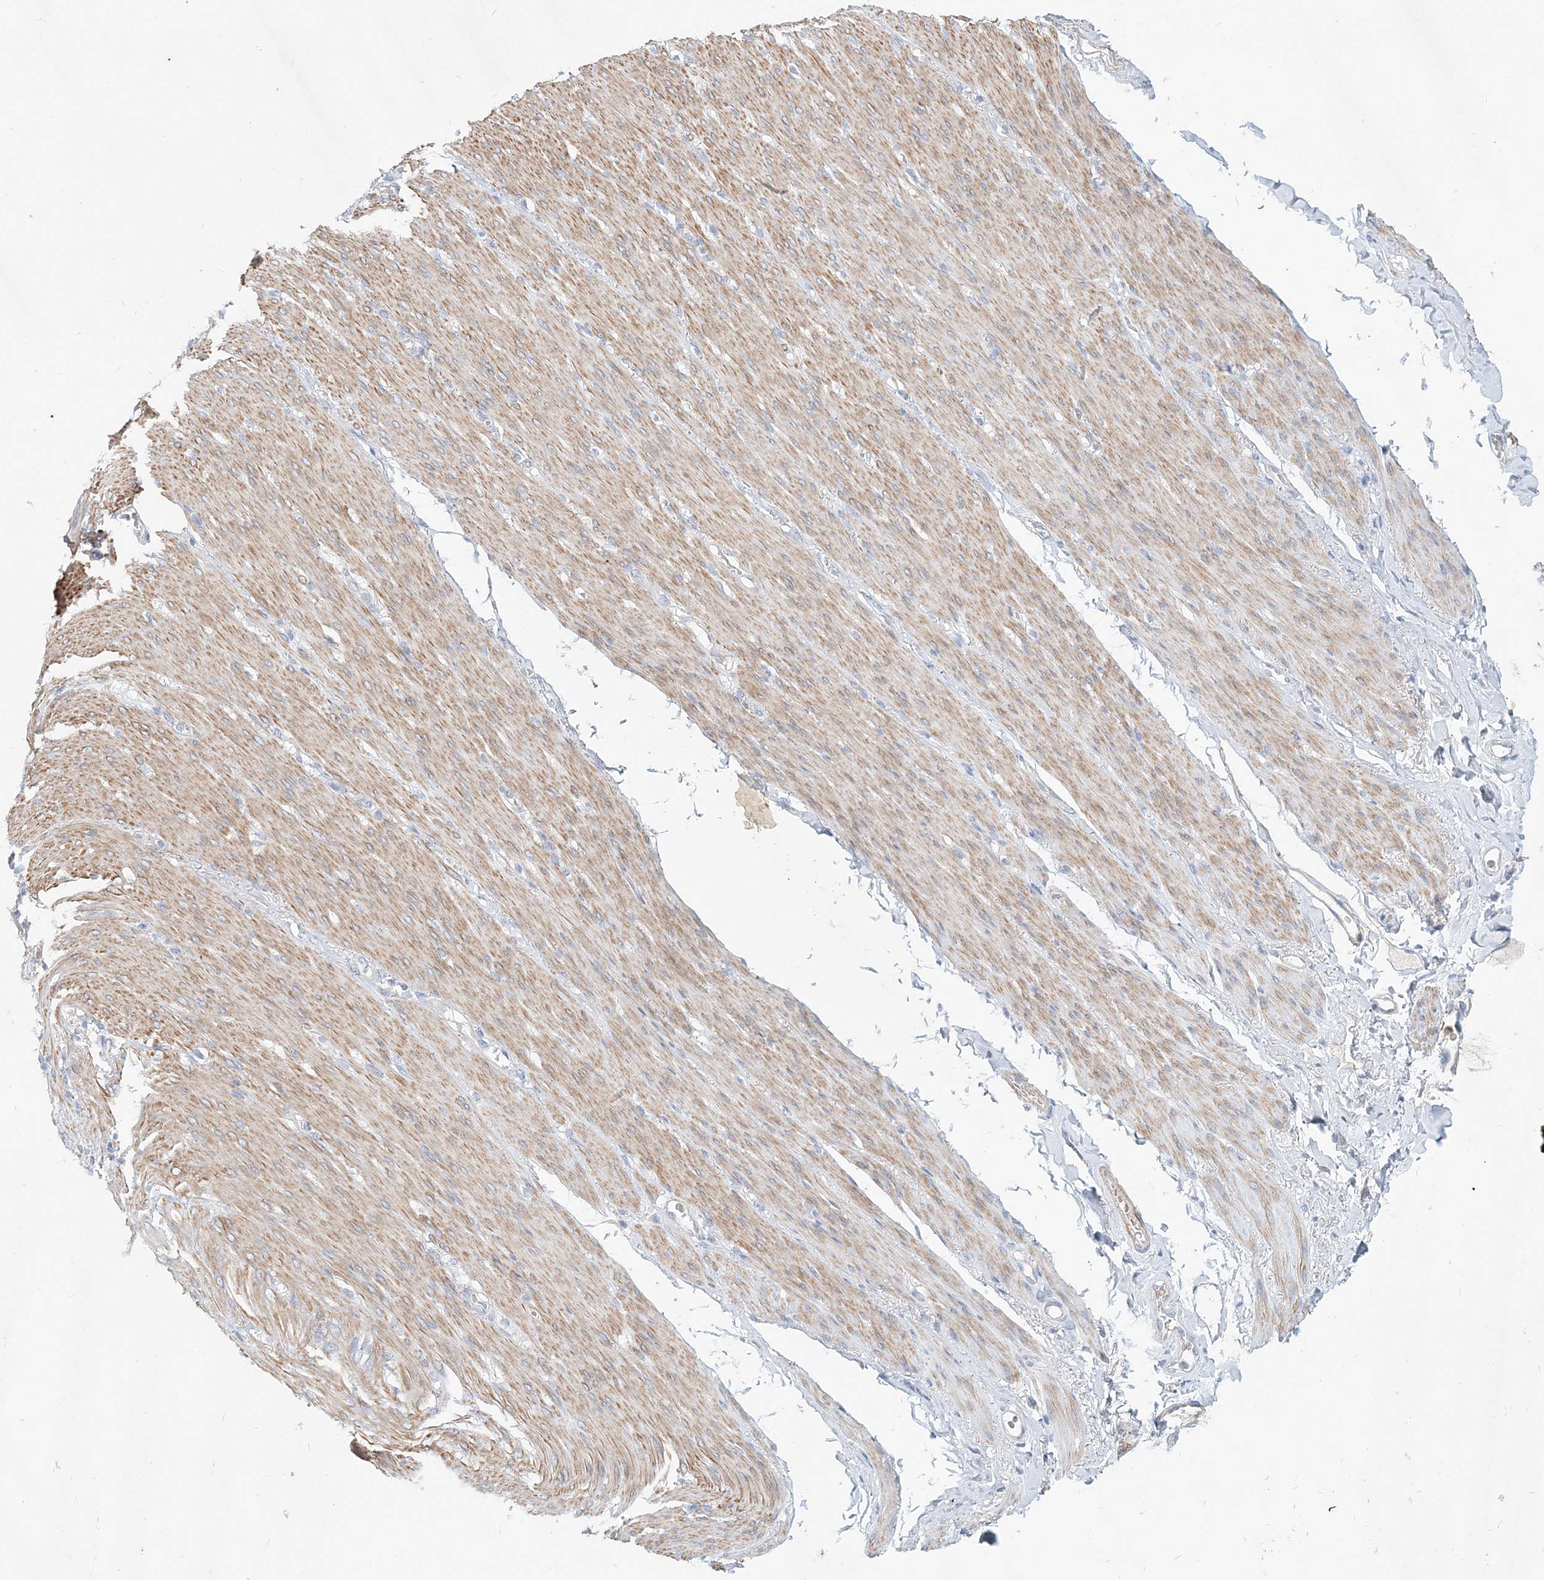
{"staining": {"intensity": "weak", "quantity": ">75%", "location": "cytoplasmic/membranous"}, "tissue": "adipose tissue", "cell_type": "Adipocytes", "image_type": "normal", "snomed": [{"axis": "morphology", "description": "Normal tissue, NOS"}, {"axis": "topography", "description": "Colon"}, {"axis": "topography", "description": "Peripheral nerve tissue"}], "caption": "This image reveals immunohistochemistry staining of benign human adipose tissue, with low weak cytoplasmic/membranous staining in about >75% of adipocytes.", "gene": "DNAH5", "patient": {"sex": "female", "age": 61}}